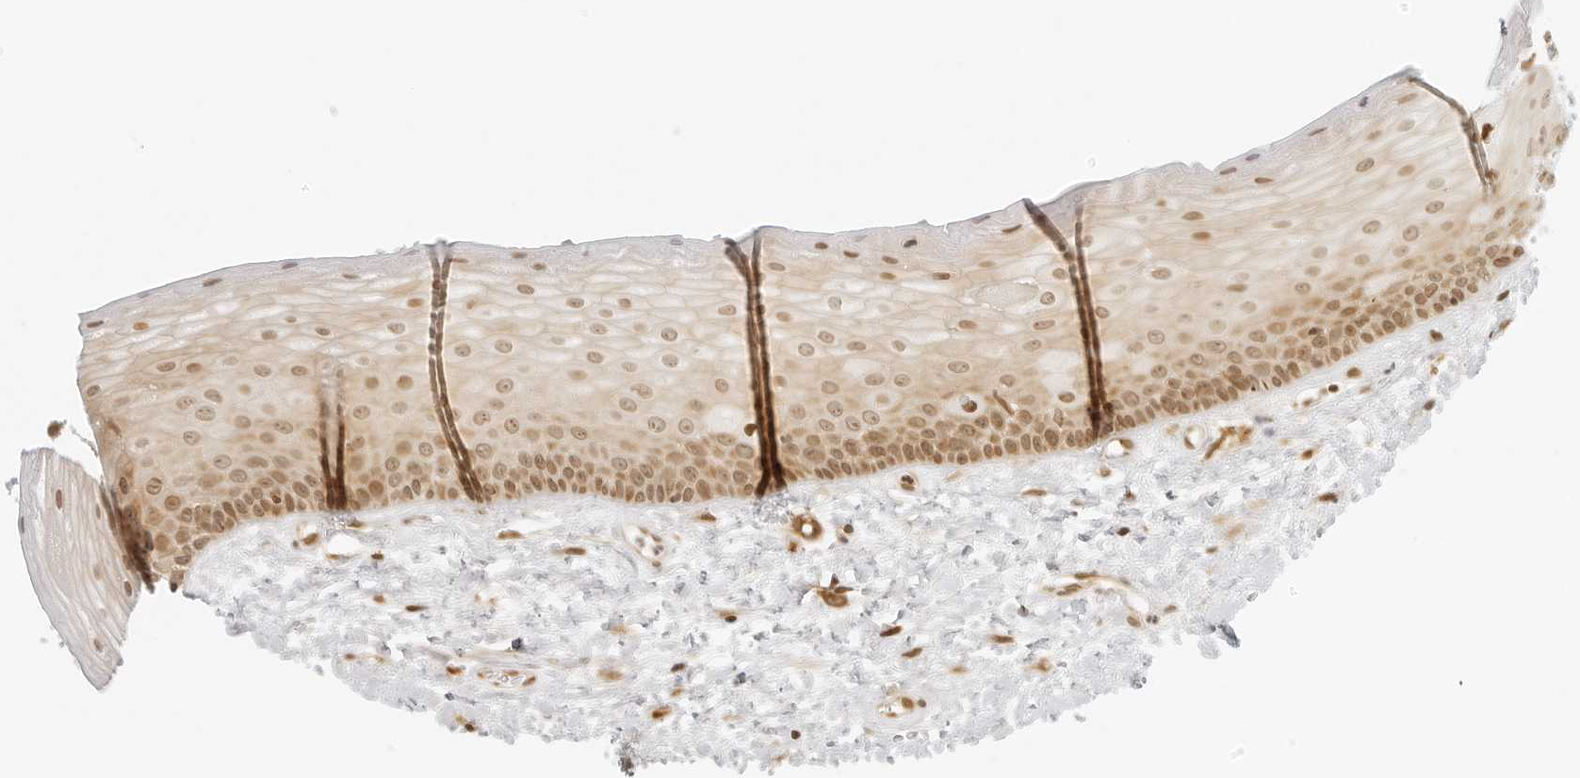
{"staining": {"intensity": "moderate", "quantity": ">75%", "location": "nuclear"}, "tissue": "oral mucosa", "cell_type": "Squamous epithelial cells", "image_type": "normal", "snomed": [{"axis": "morphology", "description": "Normal tissue, NOS"}, {"axis": "topography", "description": "Oral tissue"}], "caption": "This image demonstrates normal oral mucosa stained with immunohistochemistry to label a protein in brown. The nuclear of squamous epithelial cells show moderate positivity for the protein. Nuclei are counter-stained blue.", "gene": "ZNF407", "patient": {"sex": "female", "age": 76}}